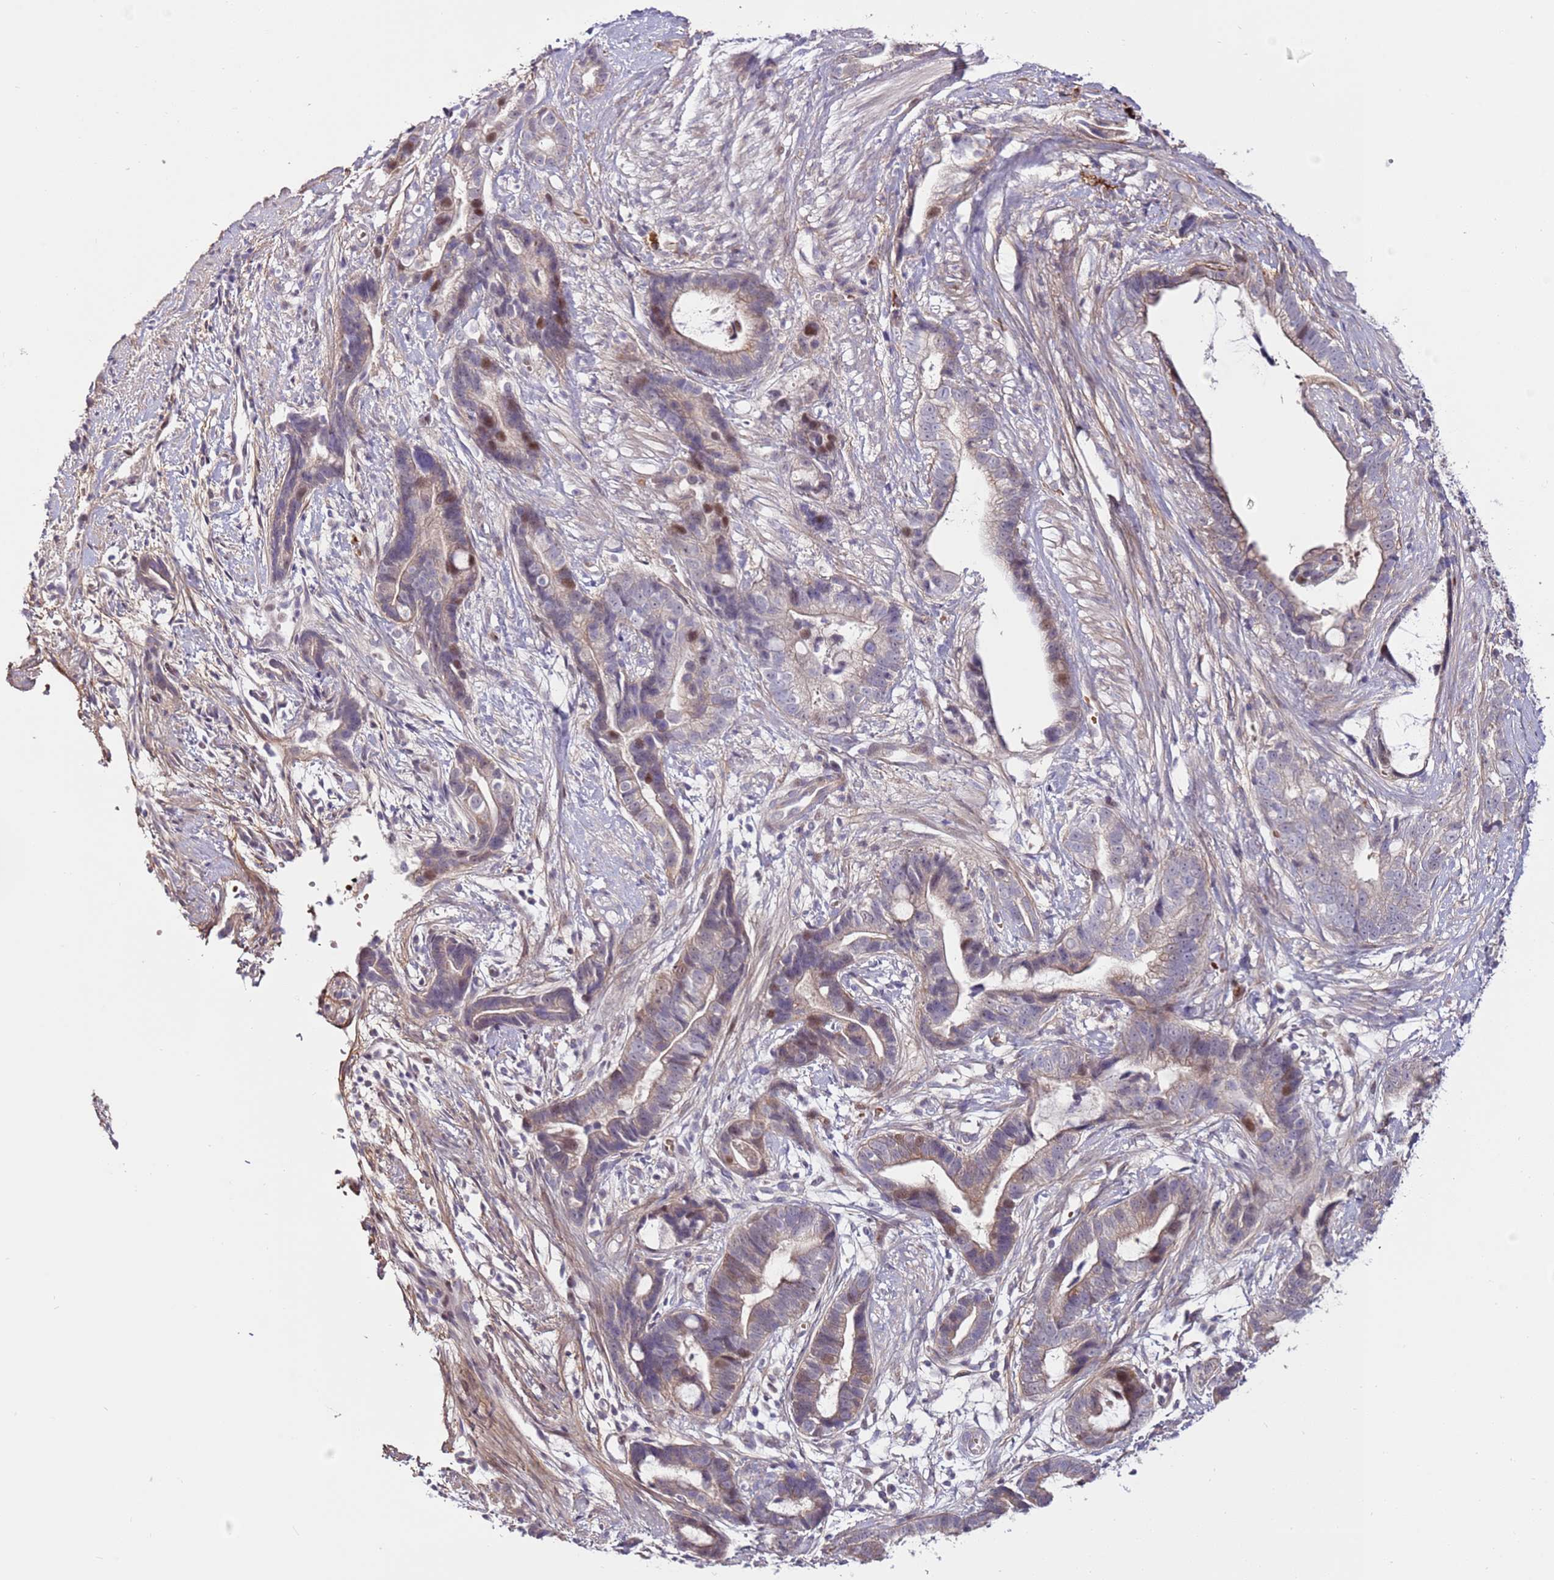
{"staining": {"intensity": "weak", "quantity": "<25%", "location": "nuclear"}, "tissue": "stomach cancer", "cell_type": "Tumor cells", "image_type": "cancer", "snomed": [{"axis": "morphology", "description": "Adenocarcinoma, NOS"}, {"axis": "topography", "description": "Stomach"}], "caption": "Histopathology image shows no significant protein positivity in tumor cells of stomach cancer (adenocarcinoma).", "gene": "MTG2", "patient": {"sex": "male", "age": 55}}